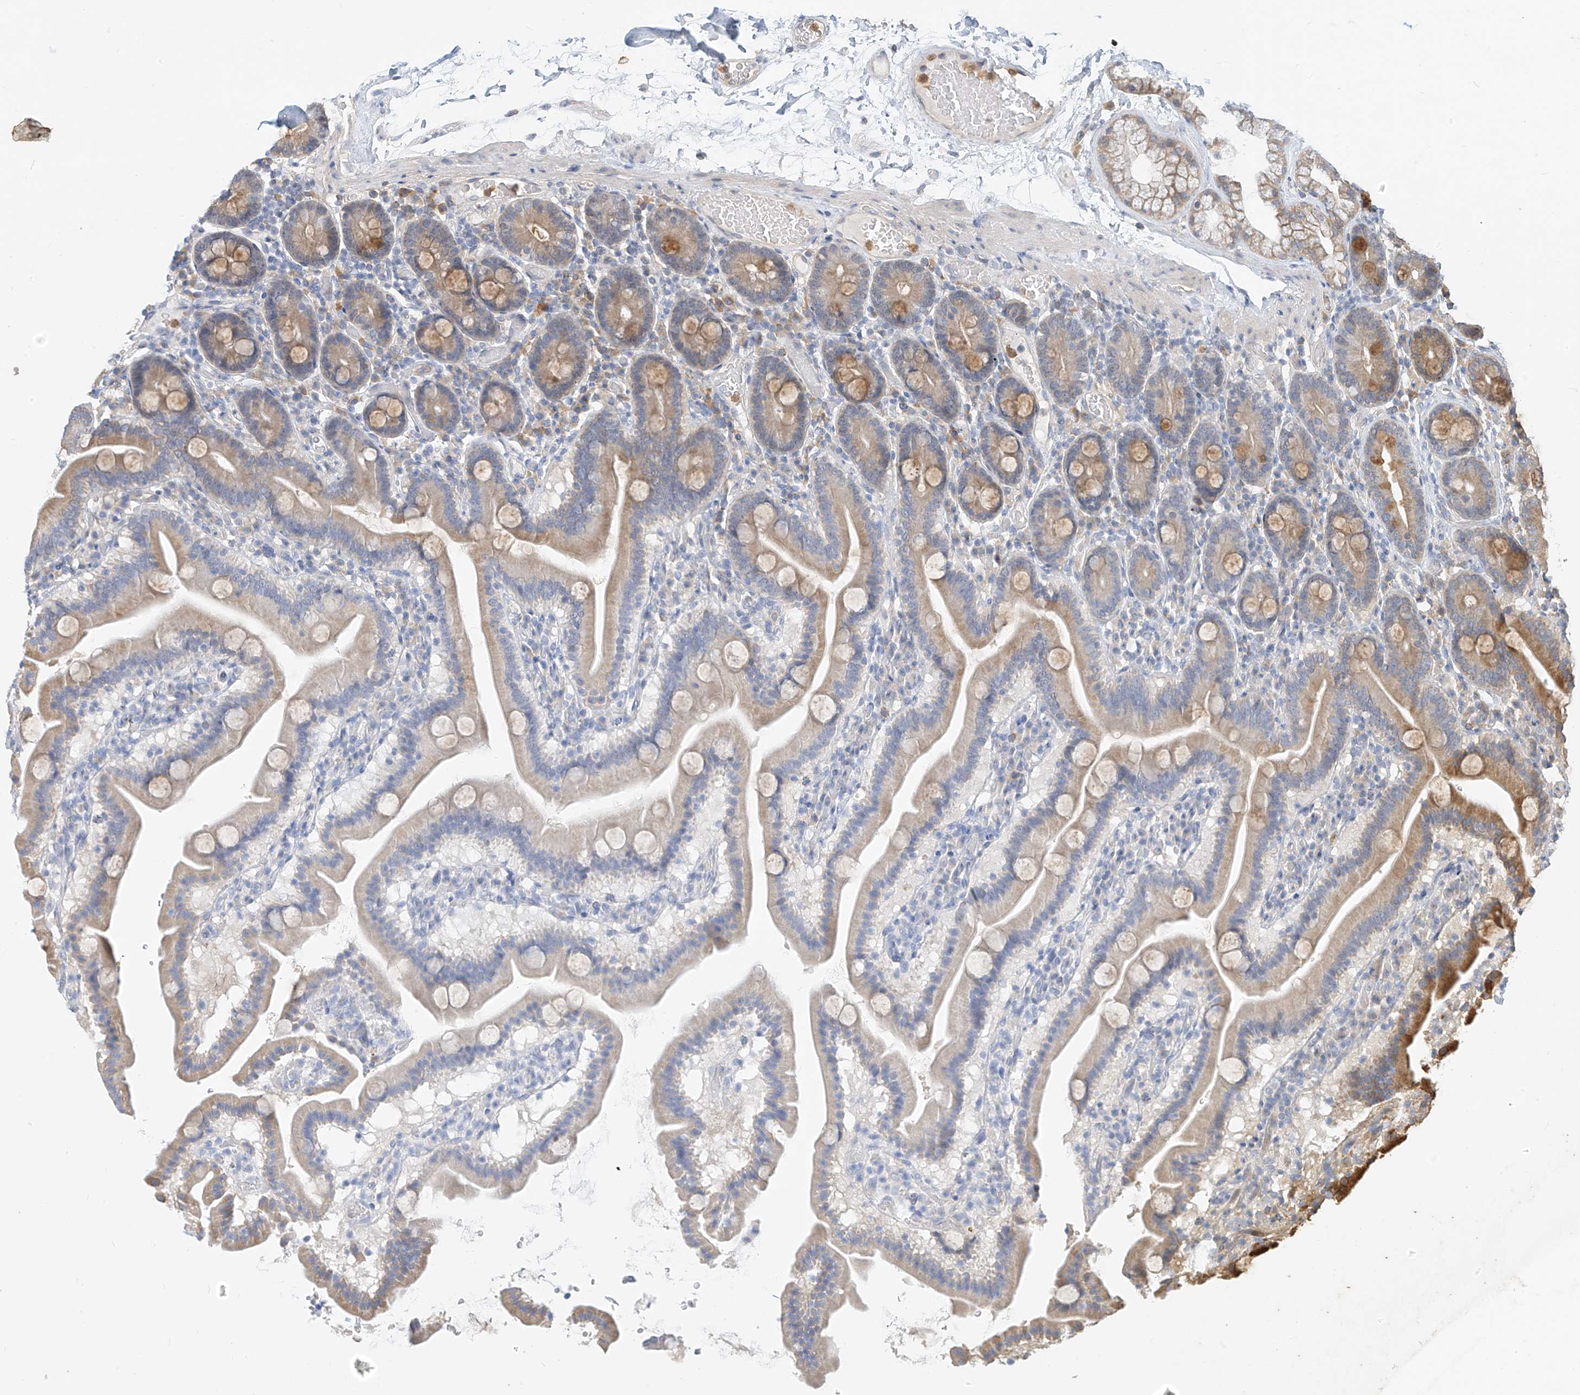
{"staining": {"intensity": "moderate", "quantity": ">75%", "location": "cytoplasmic/membranous"}, "tissue": "duodenum", "cell_type": "Glandular cells", "image_type": "normal", "snomed": [{"axis": "morphology", "description": "Normal tissue, NOS"}, {"axis": "topography", "description": "Duodenum"}], "caption": "The photomicrograph displays staining of normal duodenum, revealing moderate cytoplasmic/membranous protein staining (brown color) within glandular cells.", "gene": "OFD1", "patient": {"sex": "male", "age": 55}}